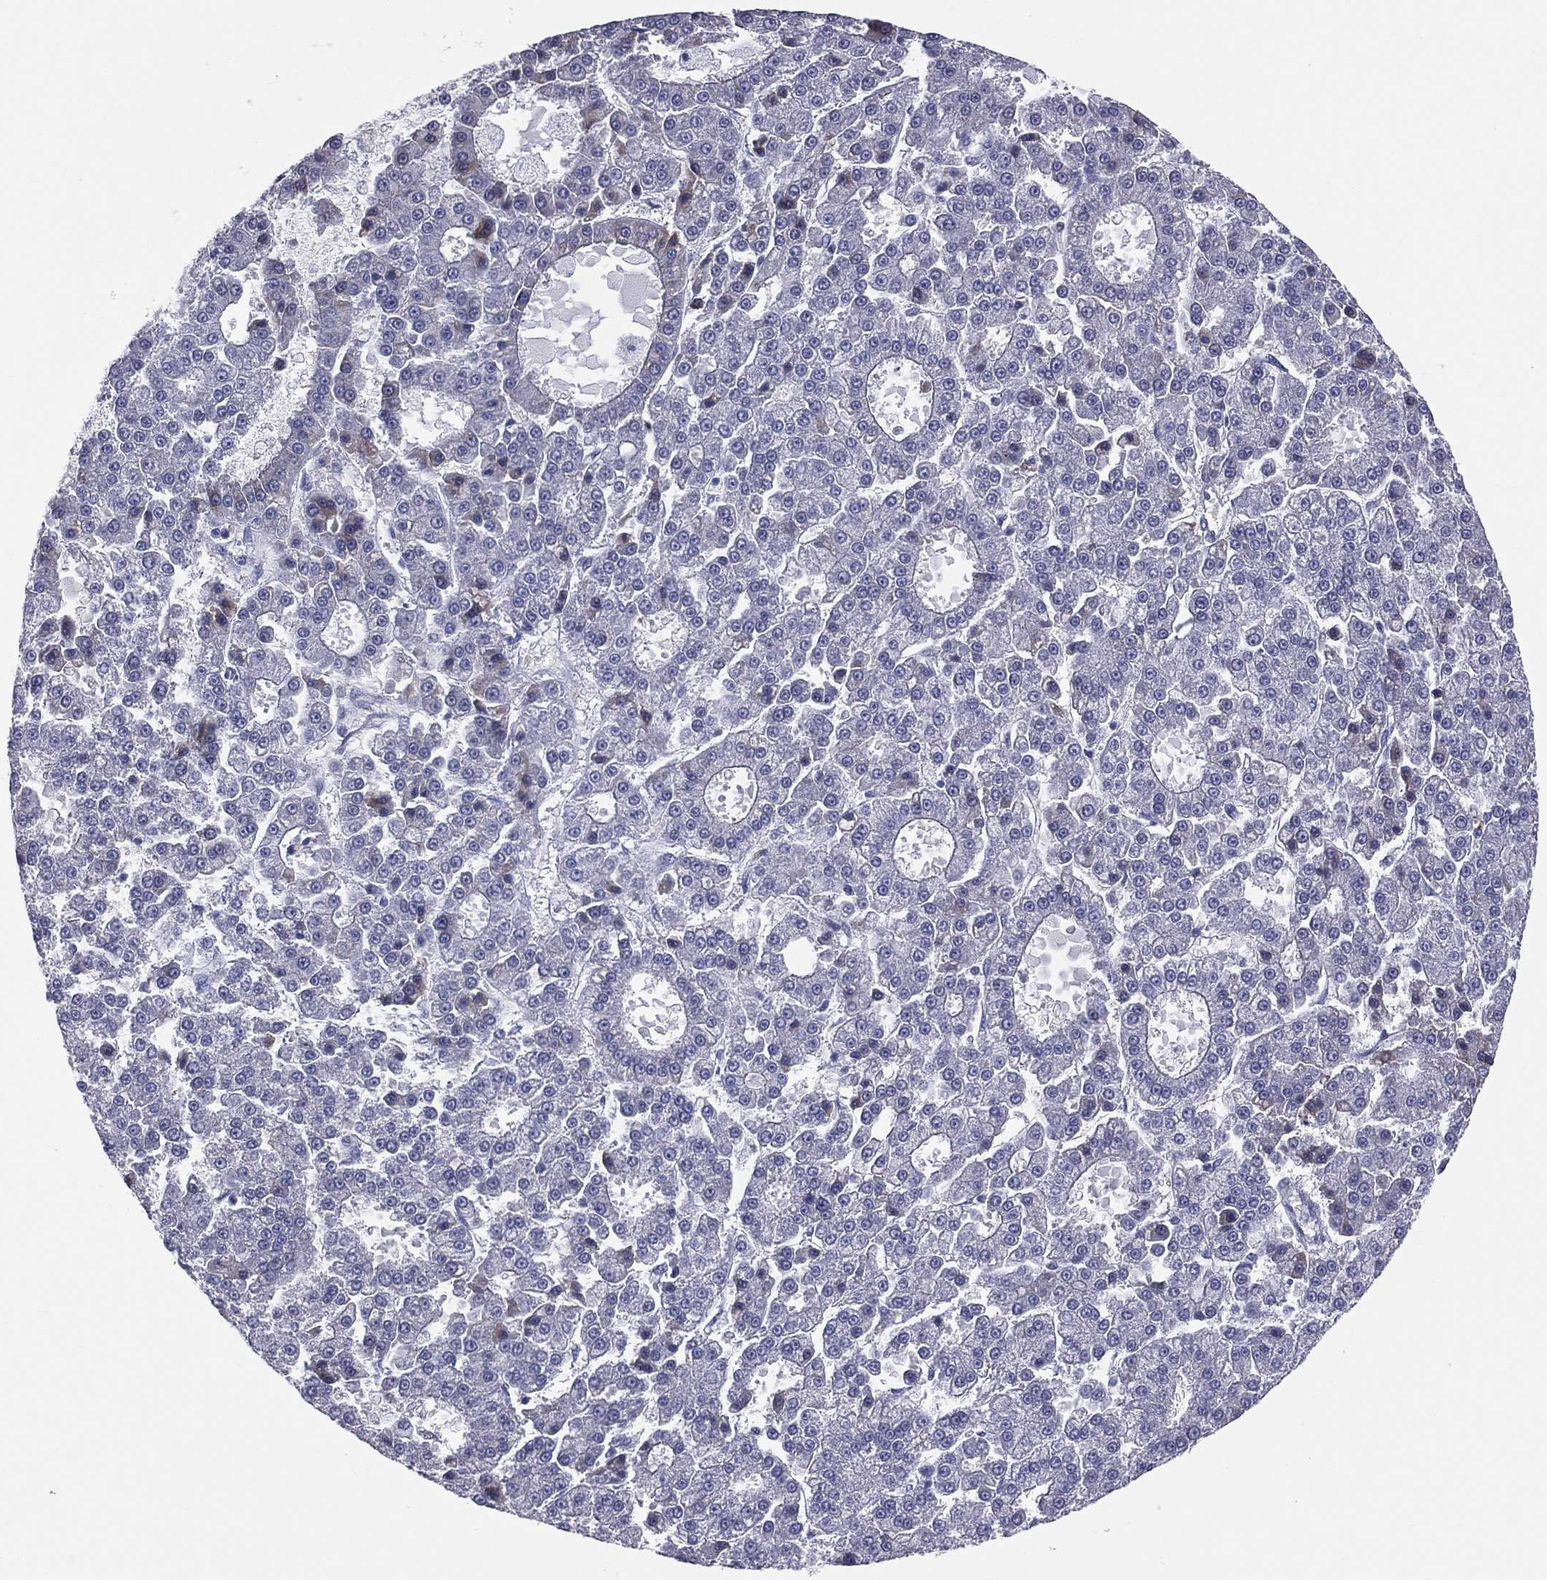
{"staining": {"intensity": "negative", "quantity": "none", "location": "none"}, "tissue": "liver cancer", "cell_type": "Tumor cells", "image_type": "cancer", "snomed": [{"axis": "morphology", "description": "Carcinoma, Hepatocellular, NOS"}, {"axis": "topography", "description": "Liver"}], "caption": "This is an IHC photomicrograph of liver hepatocellular carcinoma. There is no positivity in tumor cells.", "gene": "MLN", "patient": {"sex": "male", "age": 70}}